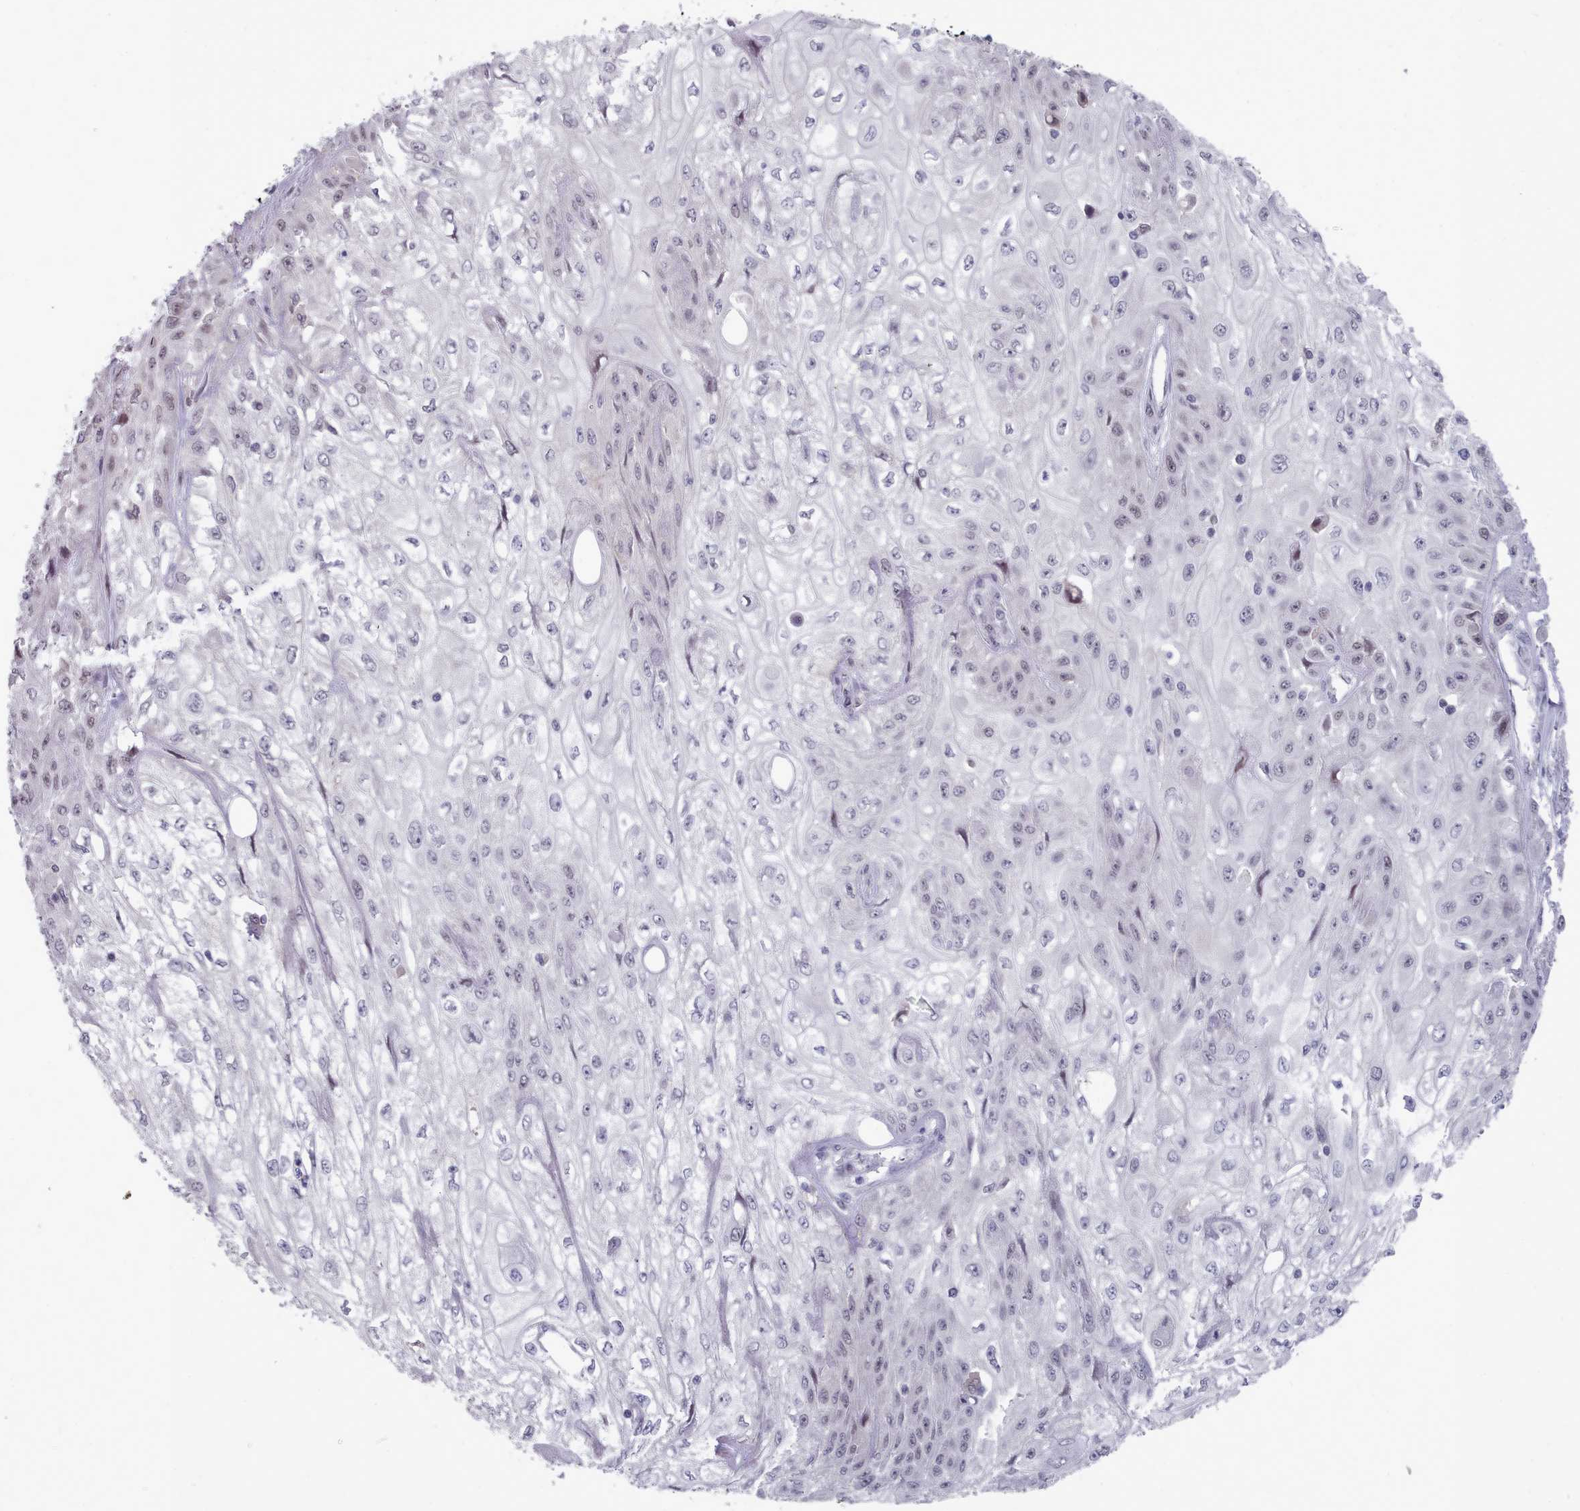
{"staining": {"intensity": "negative", "quantity": "none", "location": "none"}, "tissue": "skin cancer", "cell_type": "Tumor cells", "image_type": "cancer", "snomed": [{"axis": "morphology", "description": "Squamous cell carcinoma, NOS"}, {"axis": "morphology", "description": "Squamous cell carcinoma, metastatic, NOS"}, {"axis": "topography", "description": "Skin"}, {"axis": "topography", "description": "Lymph node"}], "caption": "Immunohistochemistry (IHC) photomicrograph of skin cancer (metastatic squamous cell carcinoma) stained for a protein (brown), which reveals no positivity in tumor cells. (Stains: DAB (3,3'-diaminobenzidine) immunohistochemistry with hematoxylin counter stain, Microscopy: brightfield microscopy at high magnification).", "gene": "GINS1", "patient": {"sex": "male", "age": 75}}